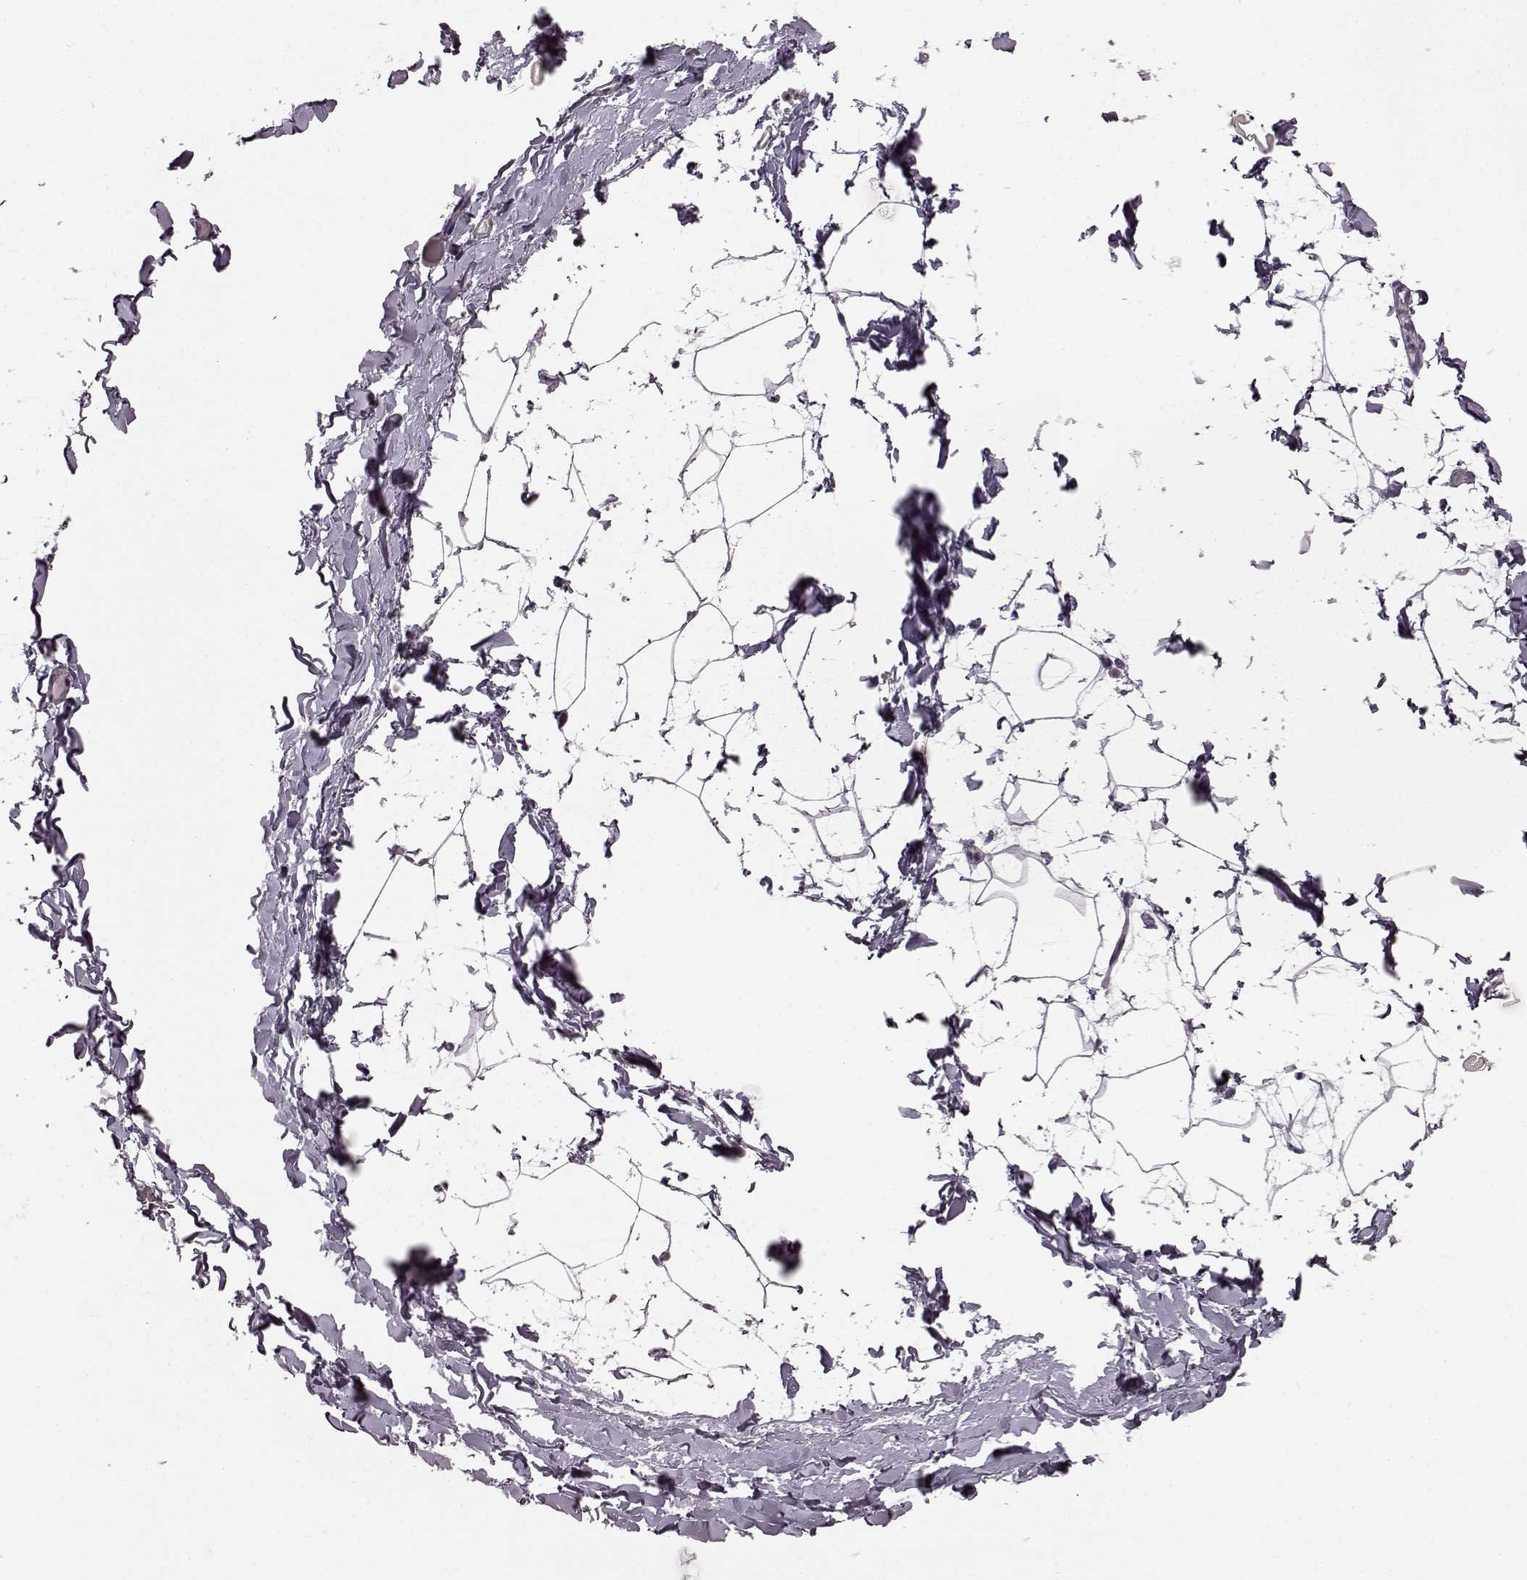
{"staining": {"intensity": "negative", "quantity": "none", "location": "none"}, "tissue": "adipose tissue", "cell_type": "Adipocytes", "image_type": "normal", "snomed": [{"axis": "morphology", "description": "Normal tissue, NOS"}, {"axis": "topography", "description": "Gallbladder"}, {"axis": "topography", "description": "Peripheral nerve tissue"}], "caption": "DAB (3,3'-diaminobenzidine) immunohistochemical staining of benign human adipose tissue demonstrates no significant positivity in adipocytes. (Immunohistochemistry (ihc), brightfield microscopy, high magnification).", "gene": "SLCO3A1", "patient": {"sex": "female", "age": 45}}